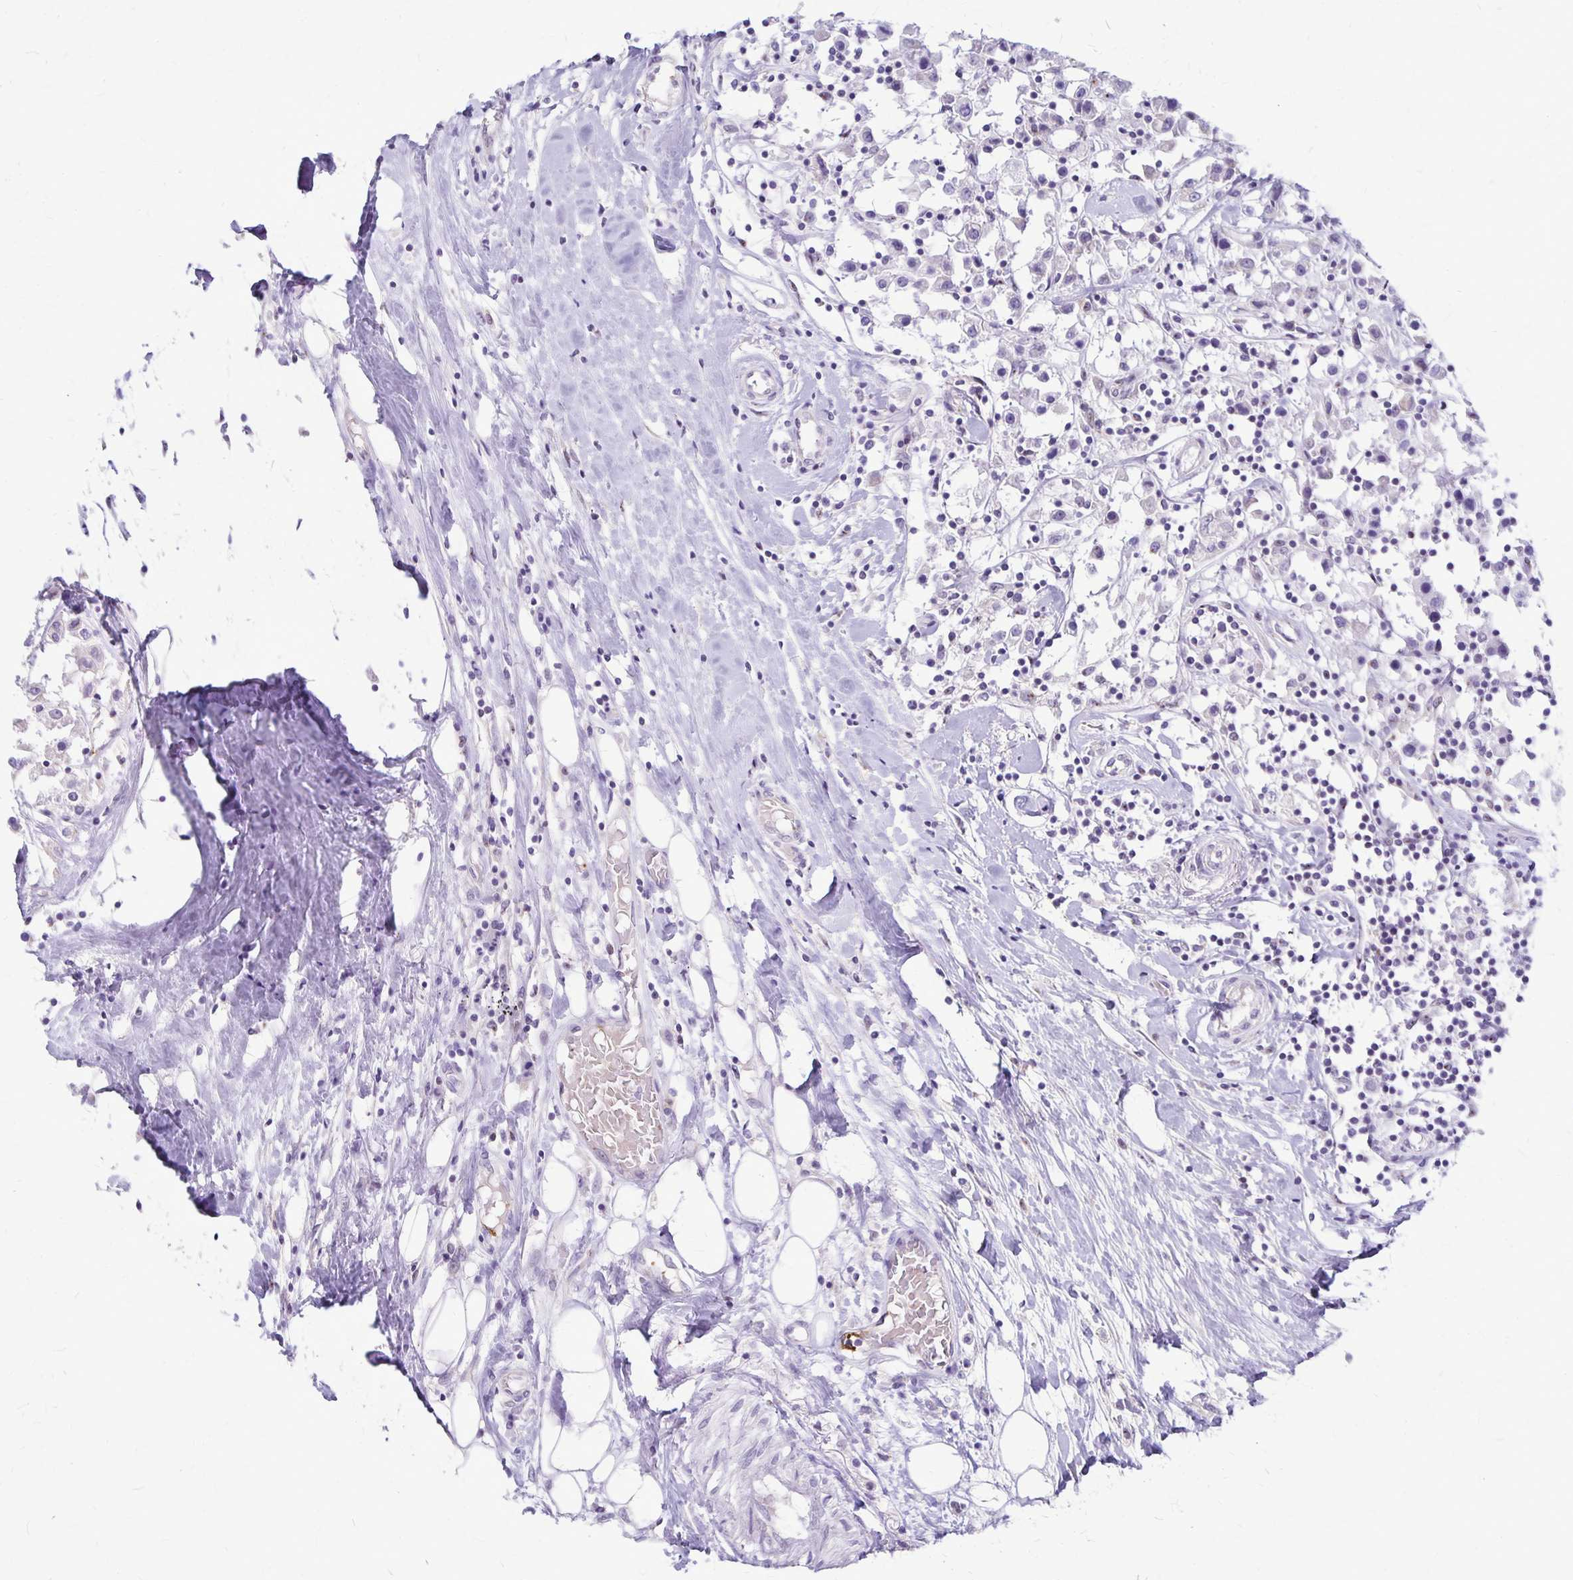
{"staining": {"intensity": "negative", "quantity": "none", "location": "none"}, "tissue": "breast cancer", "cell_type": "Tumor cells", "image_type": "cancer", "snomed": [{"axis": "morphology", "description": "Duct carcinoma"}, {"axis": "topography", "description": "Breast"}], "caption": "Tumor cells show no significant protein positivity in infiltrating ductal carcinoma (breast). (DAB immunohistochemistry with hematoxylin counter stain).", "gene": "GP9", "patient": {"sex": "female", "age": 61}}